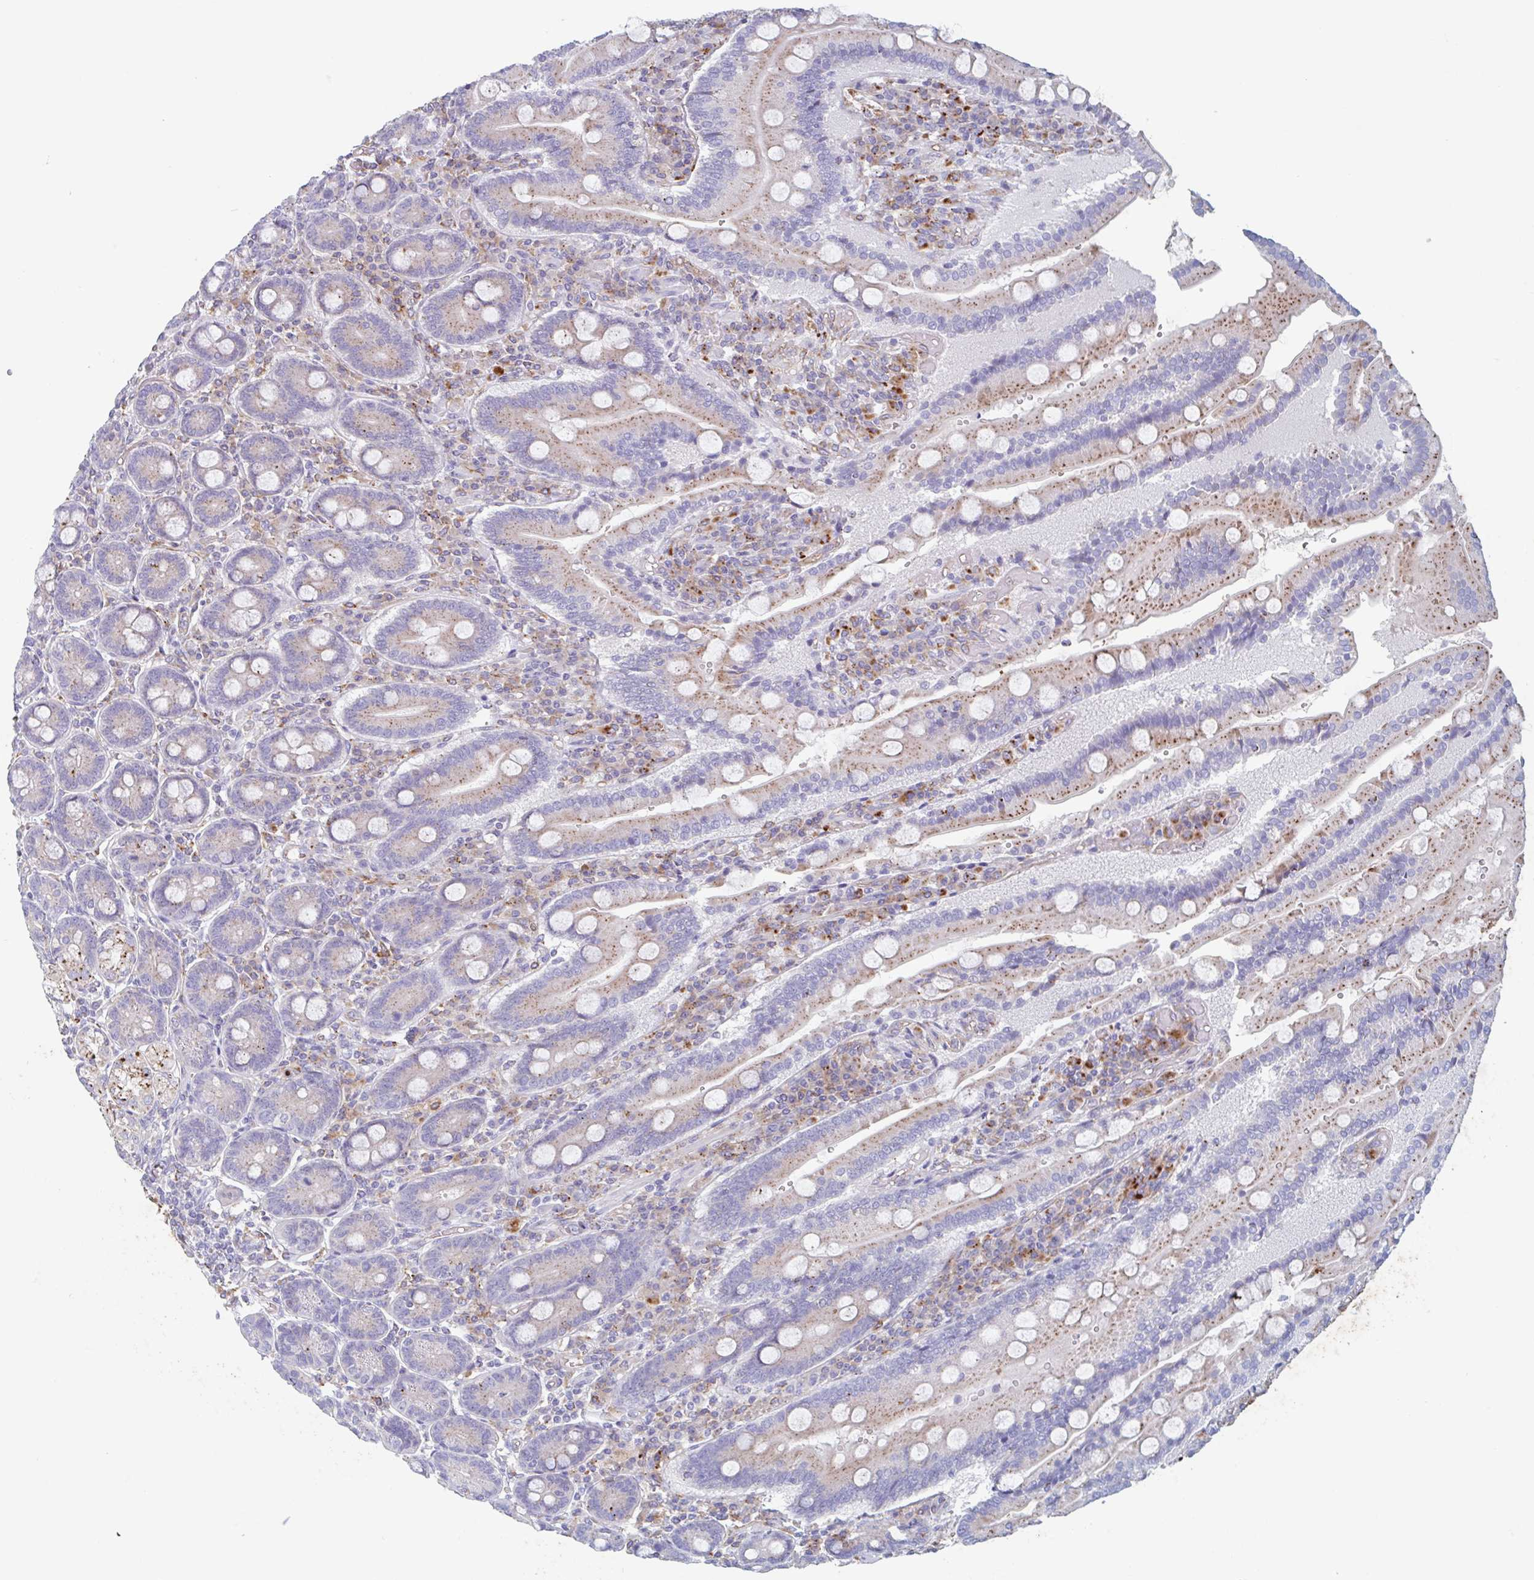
{"staining": {"intensity": "moderate", "quantity": ">75%", "location": "cytoplasmic/membranous"}, "tissue": "duodenum", "cell_type": "Glandular cells", "image_type": "normal", "snomed": [{"axis": "morphology", "description": "Normal tissue, NOS"}, {"axis": "topography", "description": "Duodenum"}], "caption": "Protein staining of benign duodenum reveals moderate cytoplasmic/membranous staining in about >75% of glandular cells.", "gene": "MANBA", "patient": {"sex": "female", "age": 62}}